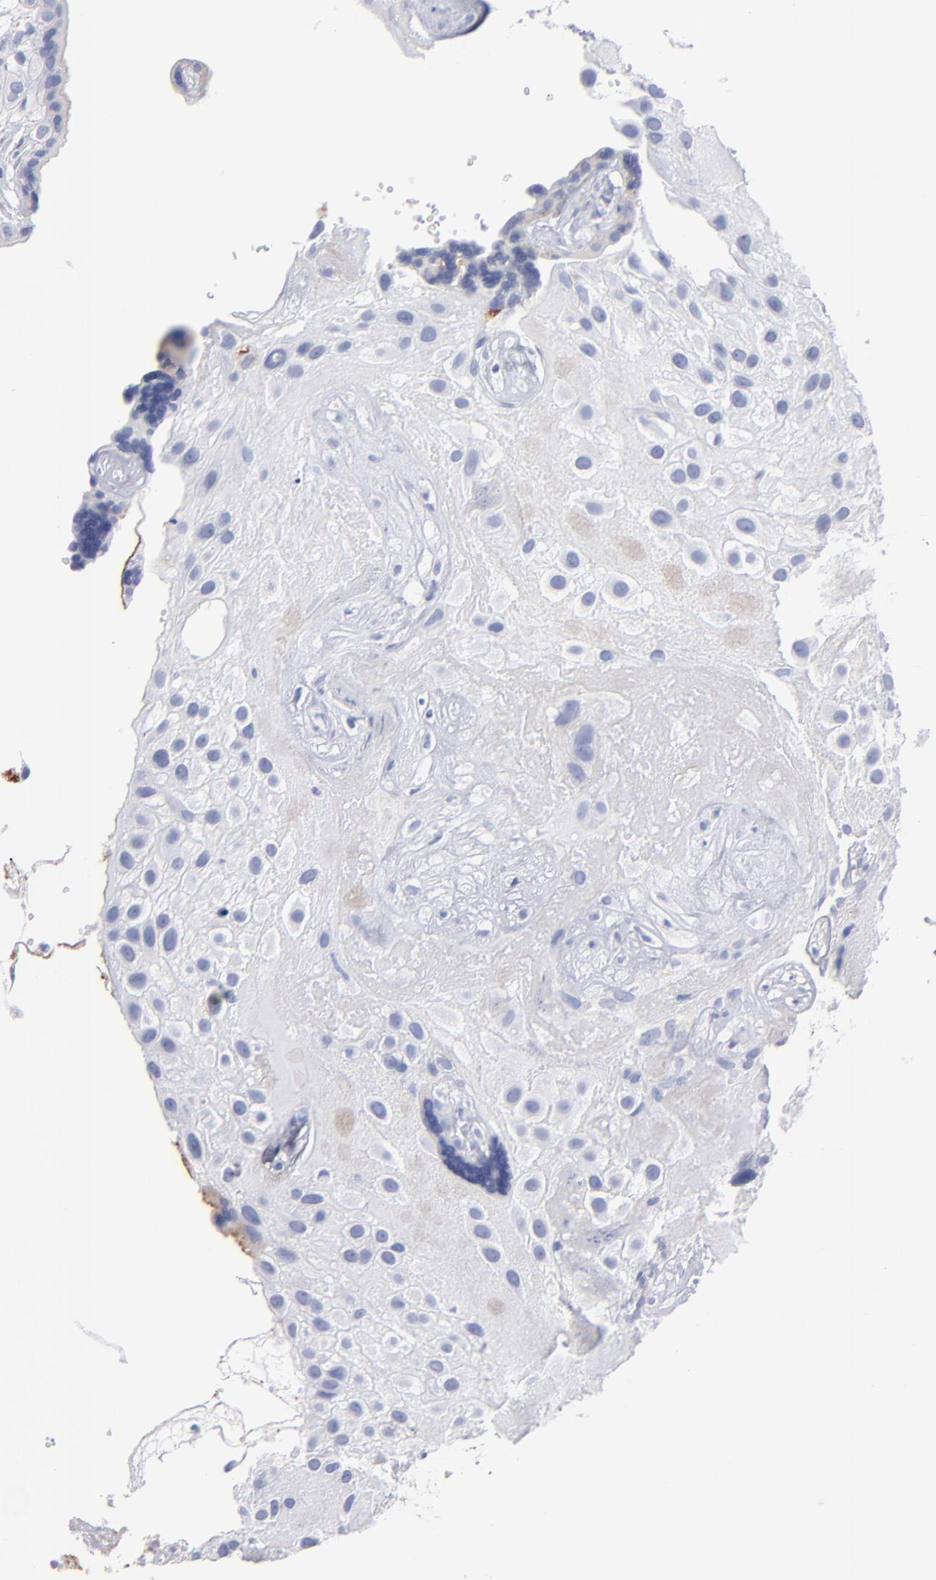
{"staining": {"intensity": "negative", "quantity": "none", "location": "none"}, "tissue": "placenta", "cell_type": "Decidual cells", "image_type": "normal", "snomed": [{"axis": "morphology", "description": "Normal tissue, NOS"}, {"axis": "topography", "description": "Placenta"}], "caption": "The image displays no staining of decidual cells in unremarkable placenta. The staining is performed using DAB brown chromogen with nuclei counter-stained in using hematoxylin.", "gene": "TM4SF1", "patient": {"sex": "female", "age": 32}}